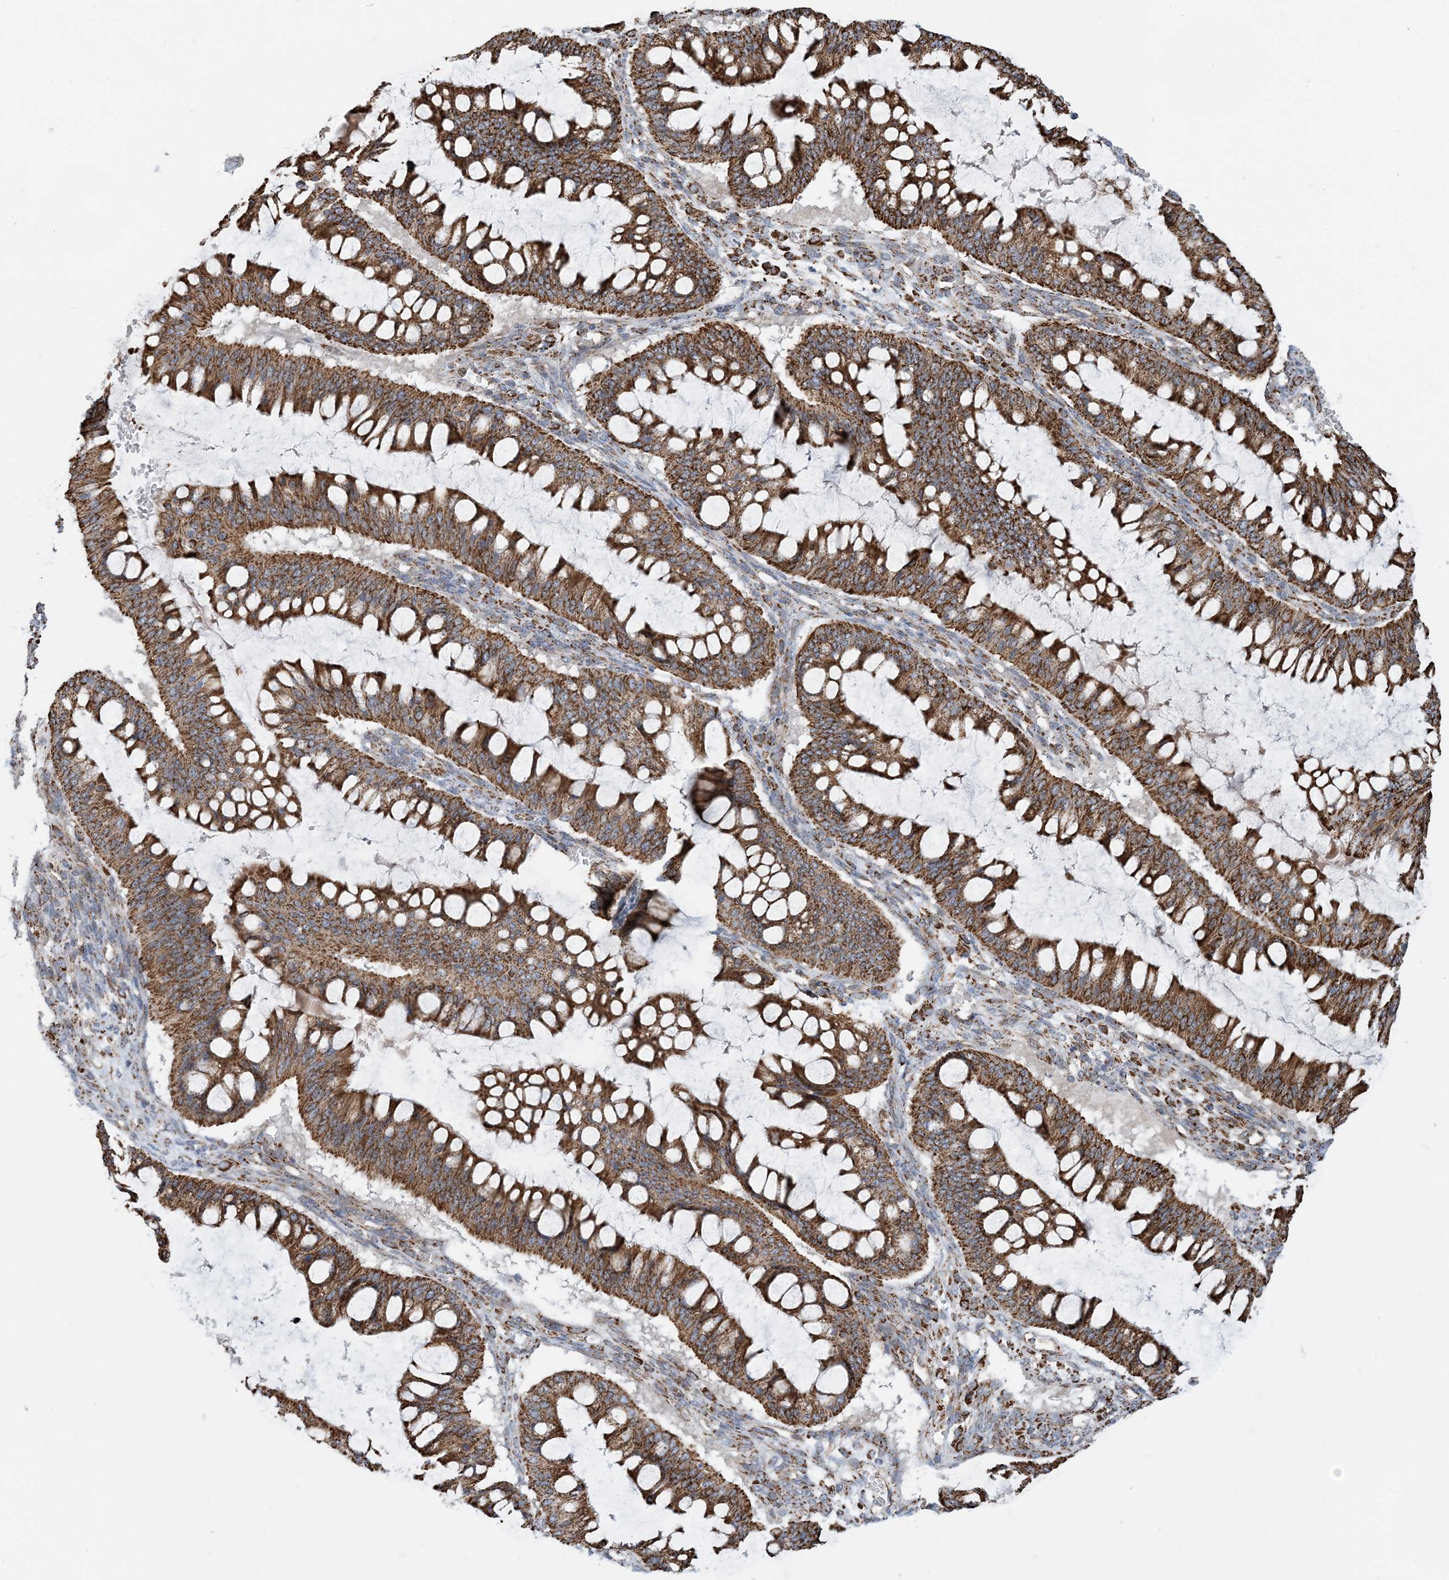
{"staining": {"intensity": "strong", "quantity": ">75%", "location": "cytoplasmic/membranous"}, "tissue": "ovarian cancer", "cell_type": "Tumor cells", "image_type": "cancer", "snomed": [{"axis": "morphology", "description": "Cystadenocarcinoma, mucinous, NOS"}, {"axis": "topography", "description": "Ovary"}], "caption": "Immunohistochemistry (IHC) staining of ovarian mucinous cystadenocarcinoma, which demonstrates high levels of strong cytoplasmic/membranous expression in approximately >75% of tumor cells indicating strong cytoplasmic/membranous protein expression. The staining was performed using DAB (3,3'-diaminobenzidine) (brown) for protein detection and nuclei were counterstained in hematoxylin (blue).", "gene": "PCDHGA1", "patient": {"sex": "female", "age": 73}}